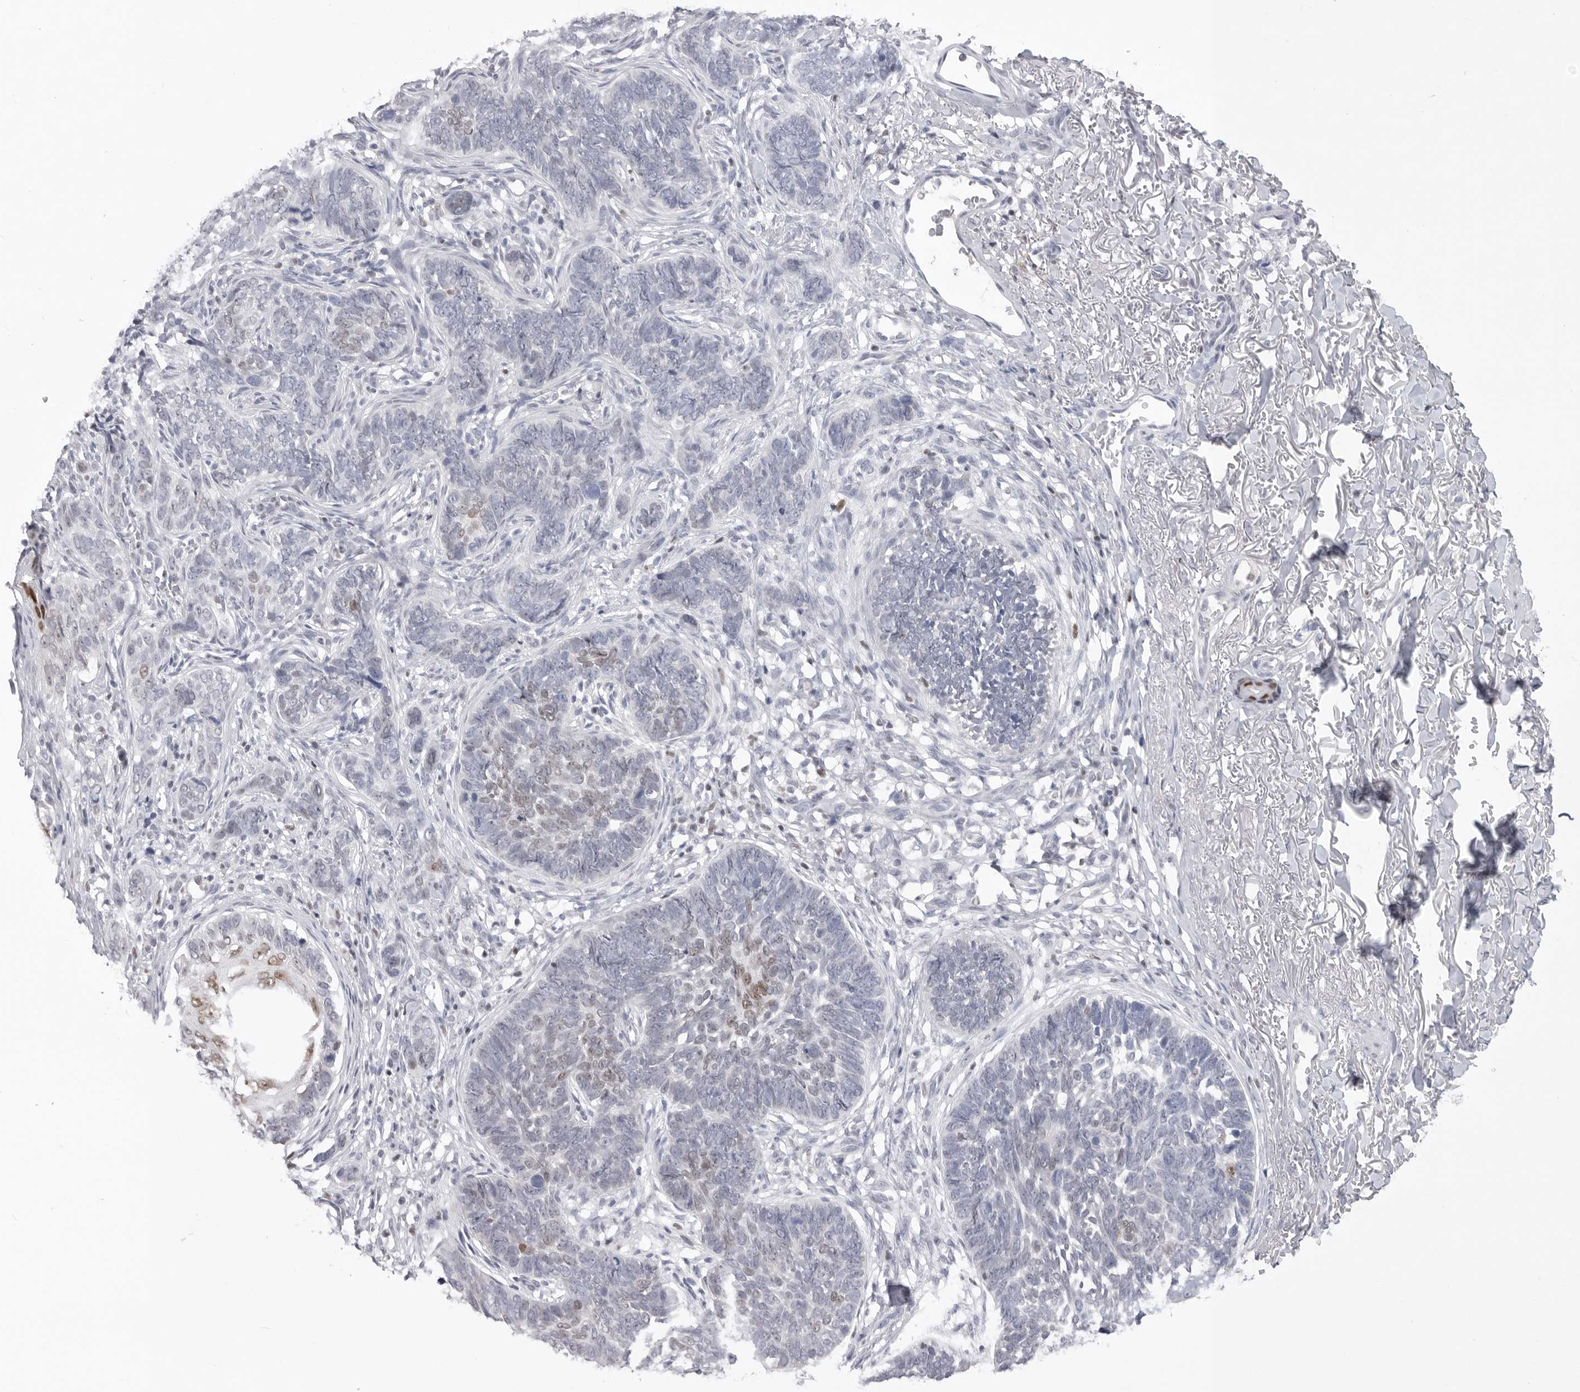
{"staining": {"intensity": "weak", "quantity": "<25%", "location": "nuclear"}, "tissue": "skin cancer", "cell_type": "Tumor cells", "image_type": "cancer", "snomed": [{"axis": "morphology", "description": "Normal tissue, NOS"}, {"axis": "morphology", "description": "Basal cell carcinoma"}, {"axis": "topography", "description": "Skin"}], "caption": "Human skin cancer (basal cell carcinoma) stained for a protein using immunohistochemistry (IHC) exhibits no staining in tumor cells.", "gene": "ZBTB7B", "patient": {"sex": "male", "age": 77}}